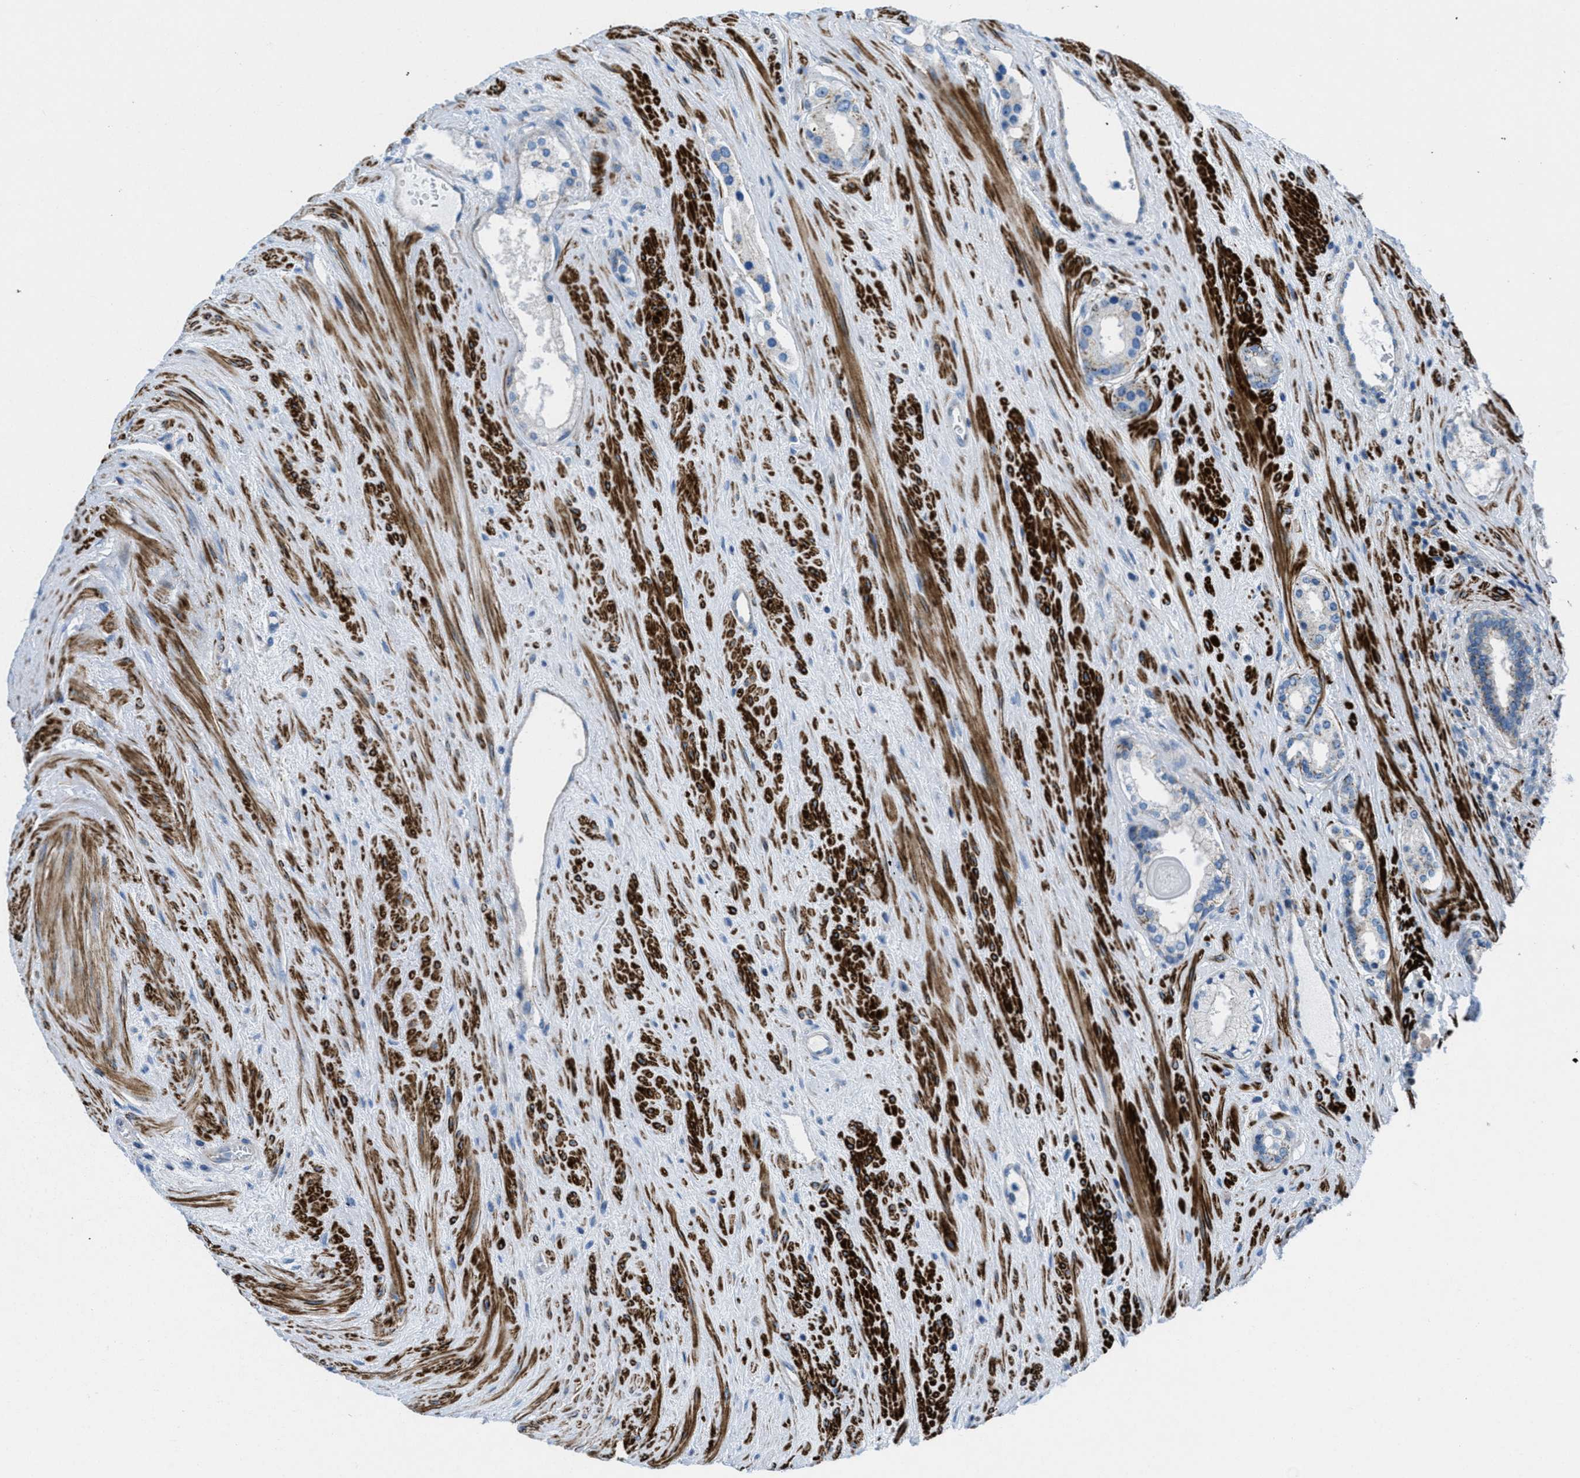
{"staining": {"intensity": "weak", "quantity": "25%-75%", "location": "cytoplasmic/membranous"}, "tissue": "prostate cancer", "cell_type": "Tumor cells", "image_type": "cancer", "snomed": [{"axis": "morphology", "description": "Adenocarcinoma, High grade"}, {"axis": "topography", "description": "Prostate"}], "caption": "IHC histopathology image of adenocarcinoma (high-grade) (prostate) stained for a protein (brown), which displays low levels of weak cytoplasmic/membranous staining in about 25%-75% of tumor cells.", "gene": "MFSD13A", "patient": {"sex": "male", "age": 71}}